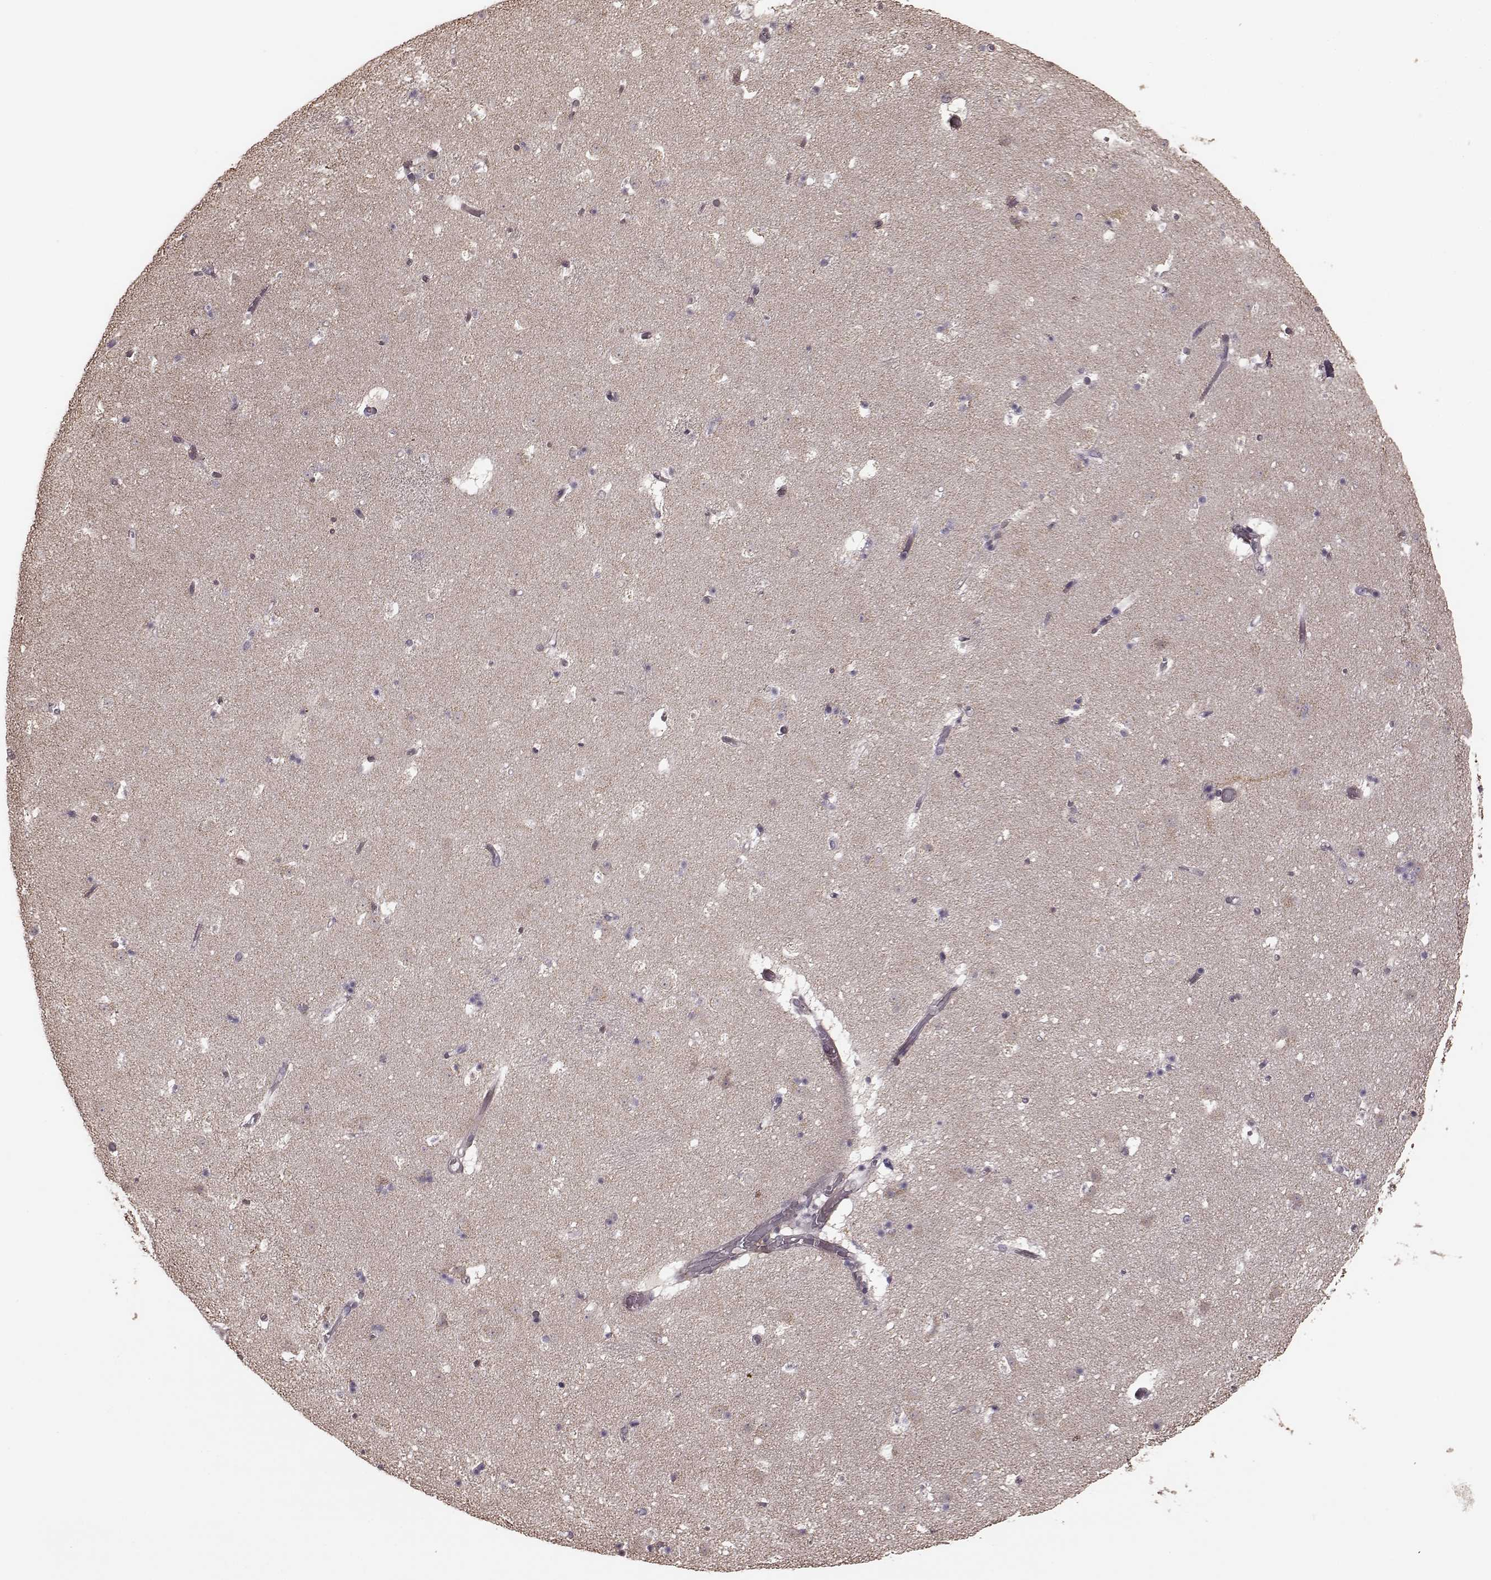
{"staining": {"intensity": "weak", "quantity": "<25%", "location": "cytoplasmic/membranous"}, "tissue": "caudate", "cell_type": "Glial cells", "image_type": "normal", "snomed": [{"axis": "morphology", "description": "Normal tissue, NOS"}, {"axis": "topography", "description": "Lateral ventricle wall"}], "caption": "IHC of benign caudate shows no staining in glial cells. (DAB immunohistochemistry visualized using brightfield microscopy, high magnification).", "gene": "PLCB4", "patient": {"sex": "female", "age": 42}}